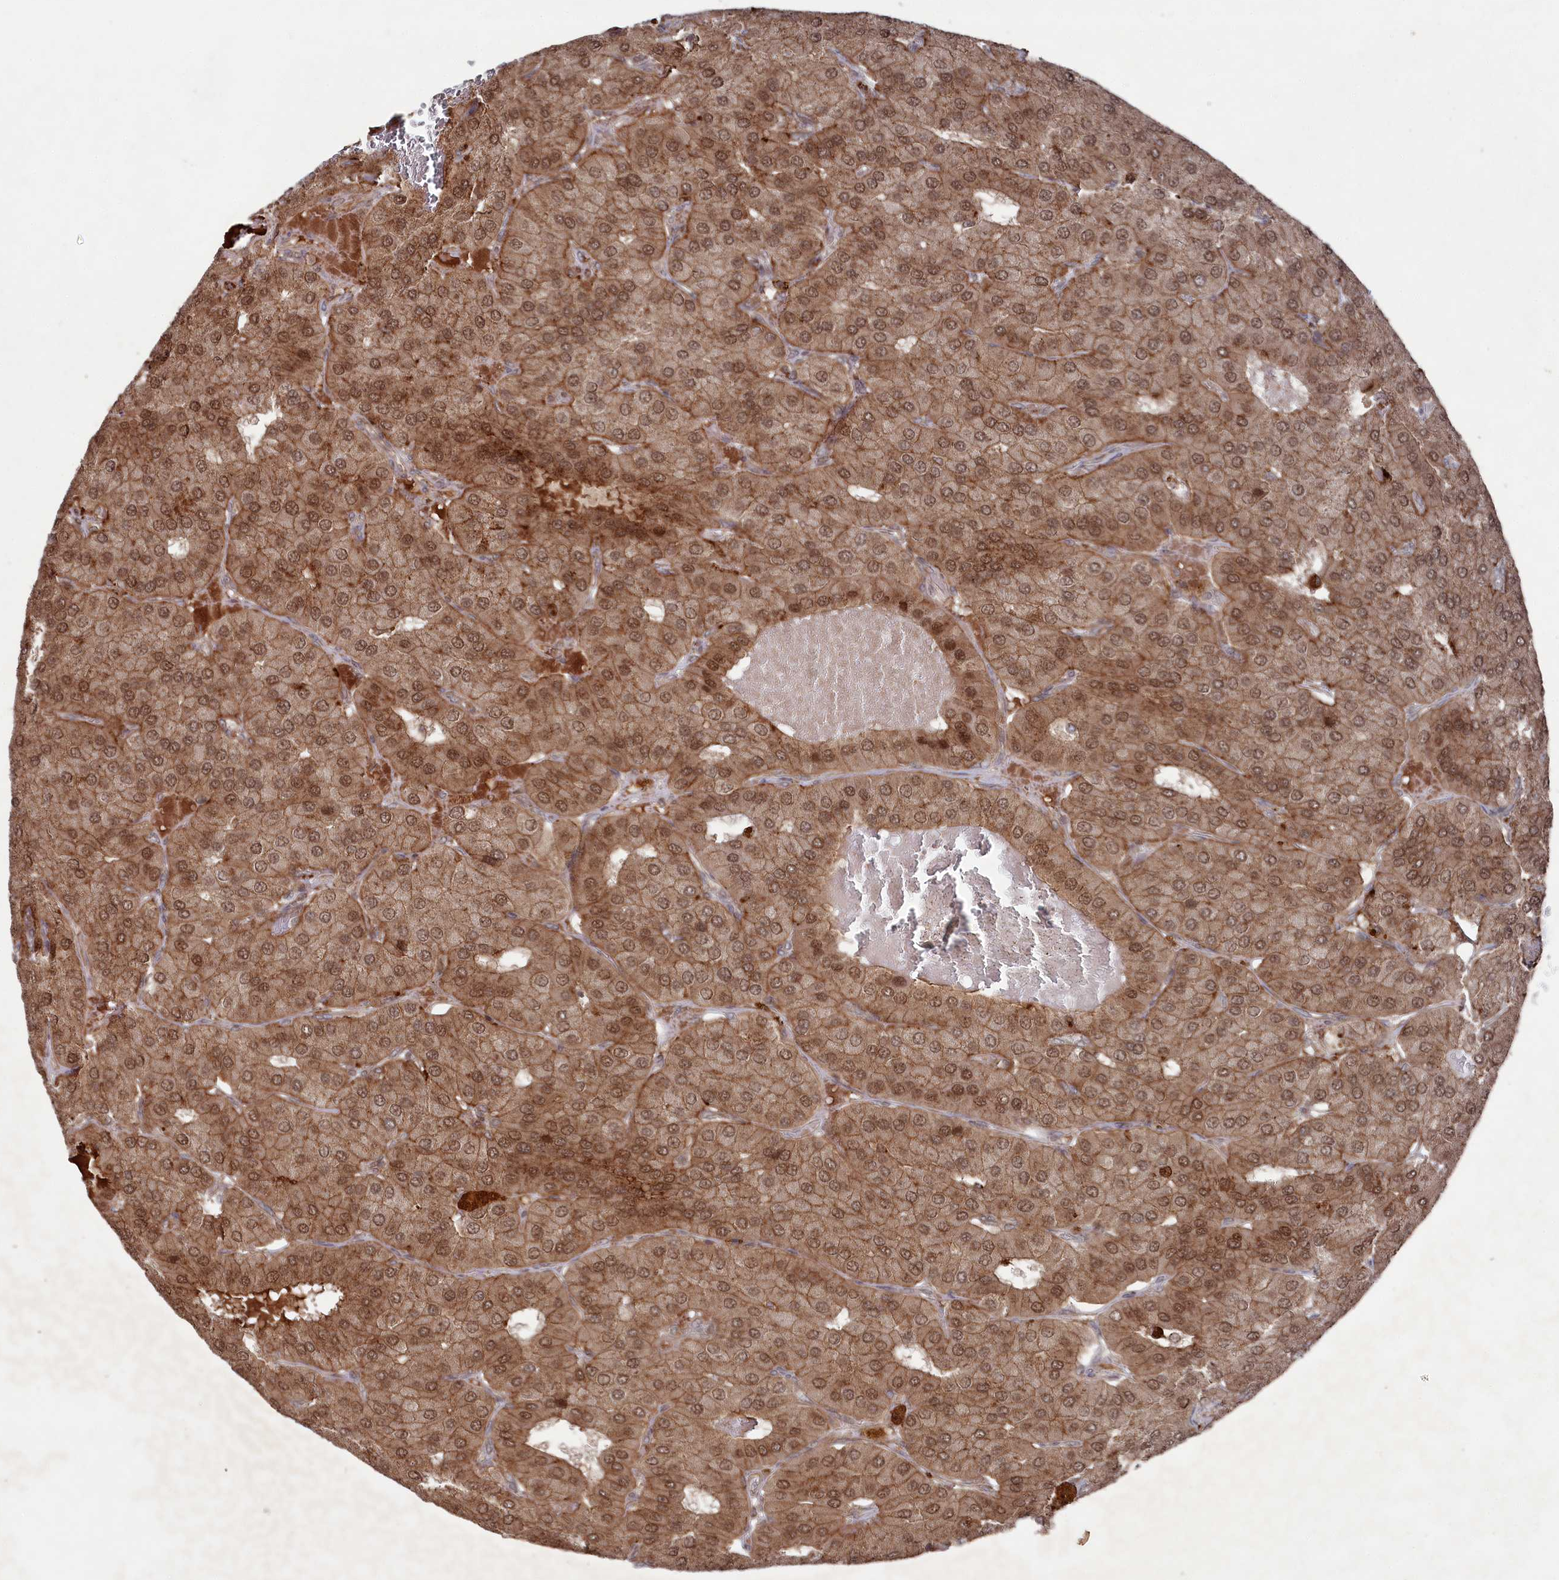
{"staining": {"intensity": "moderate", "quantity": ">75%", "location": "cytoplasmic/membranous,nuclear"}, "tissue": "parathyroid gland", "cell_type": "Glandular cells", "image_type": "normal", "snomed": [{"axis": "morphology", "description": "Normal tissue, NOS"}, {"axis": "morphology", "description": "Adenoma, NOS"}, {"axis": "topography", "description": "Parathyroid gland"}], "caption": "Benign parathyroid gland shows moderate cytoplasmic/membranous,nuclear expression in about >75% of glandular cells, visualized by immunohistochemistry.", "gene": "BORCS7", "patient": {"sex": "female", "age": 86}}